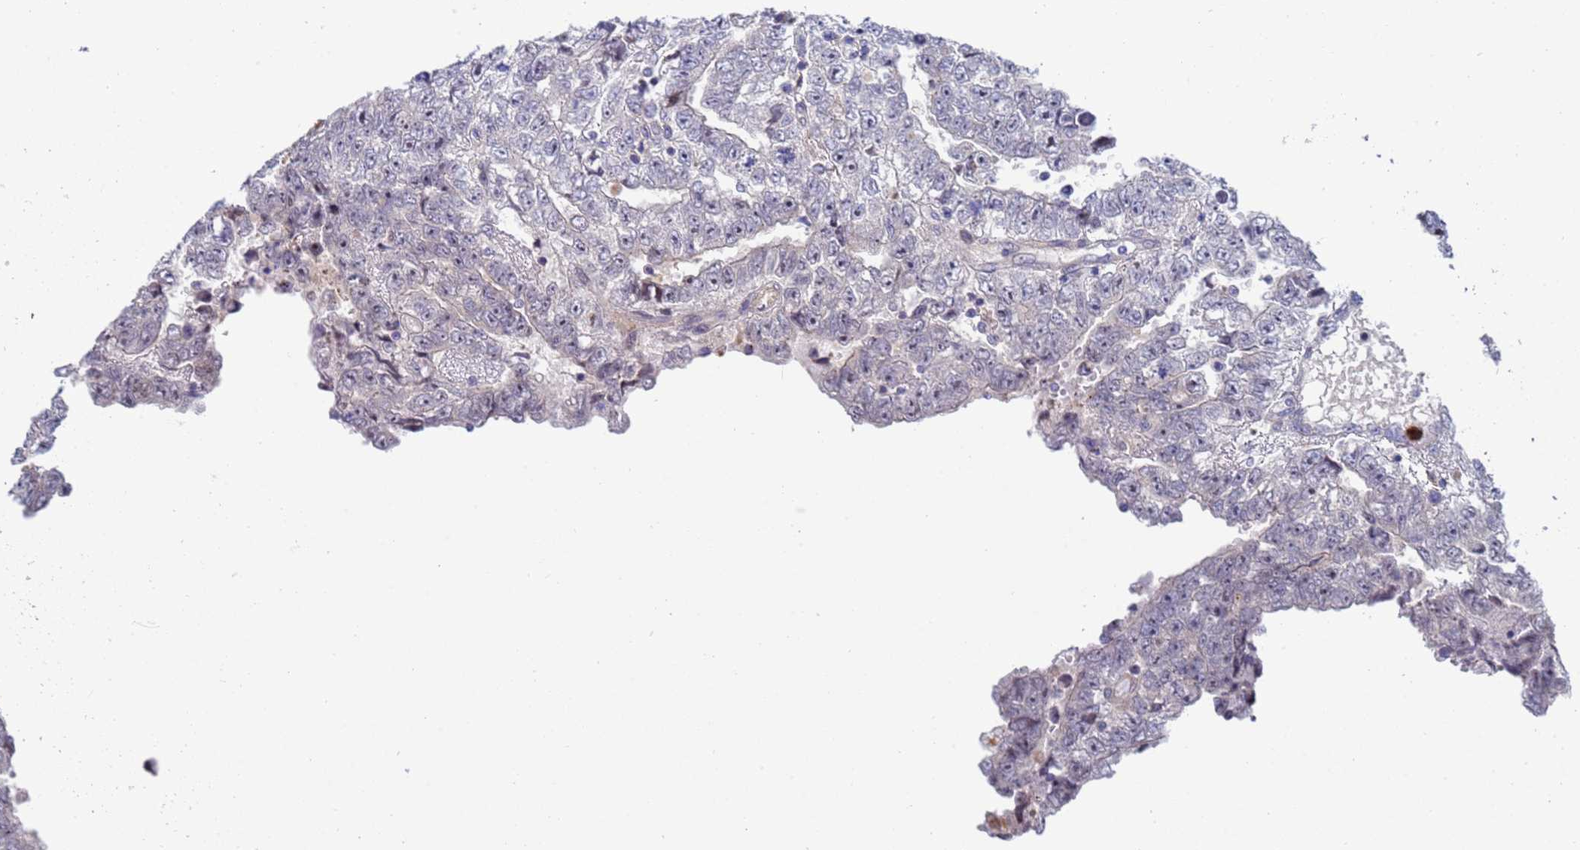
{"staining": {"intensity": "negative", "quantity": "none", "location": "none"}, "tissue": "testis cancer", "cell_type": "Tumor cells", "image_type": "cancer", "snomed": [{"axis": "morphology", "description": "Carcinoma, Embryonal, NOS"}, {"axis": "topography", "description": "Testis"}], "caption": "A high-resolution image shows immunohistochemistry (IHC) staining of testis cancer, which shows no significant expression in tumor cells.", "gene": "ENOSF1", "patient": {"sex": "male", "age": 25}}